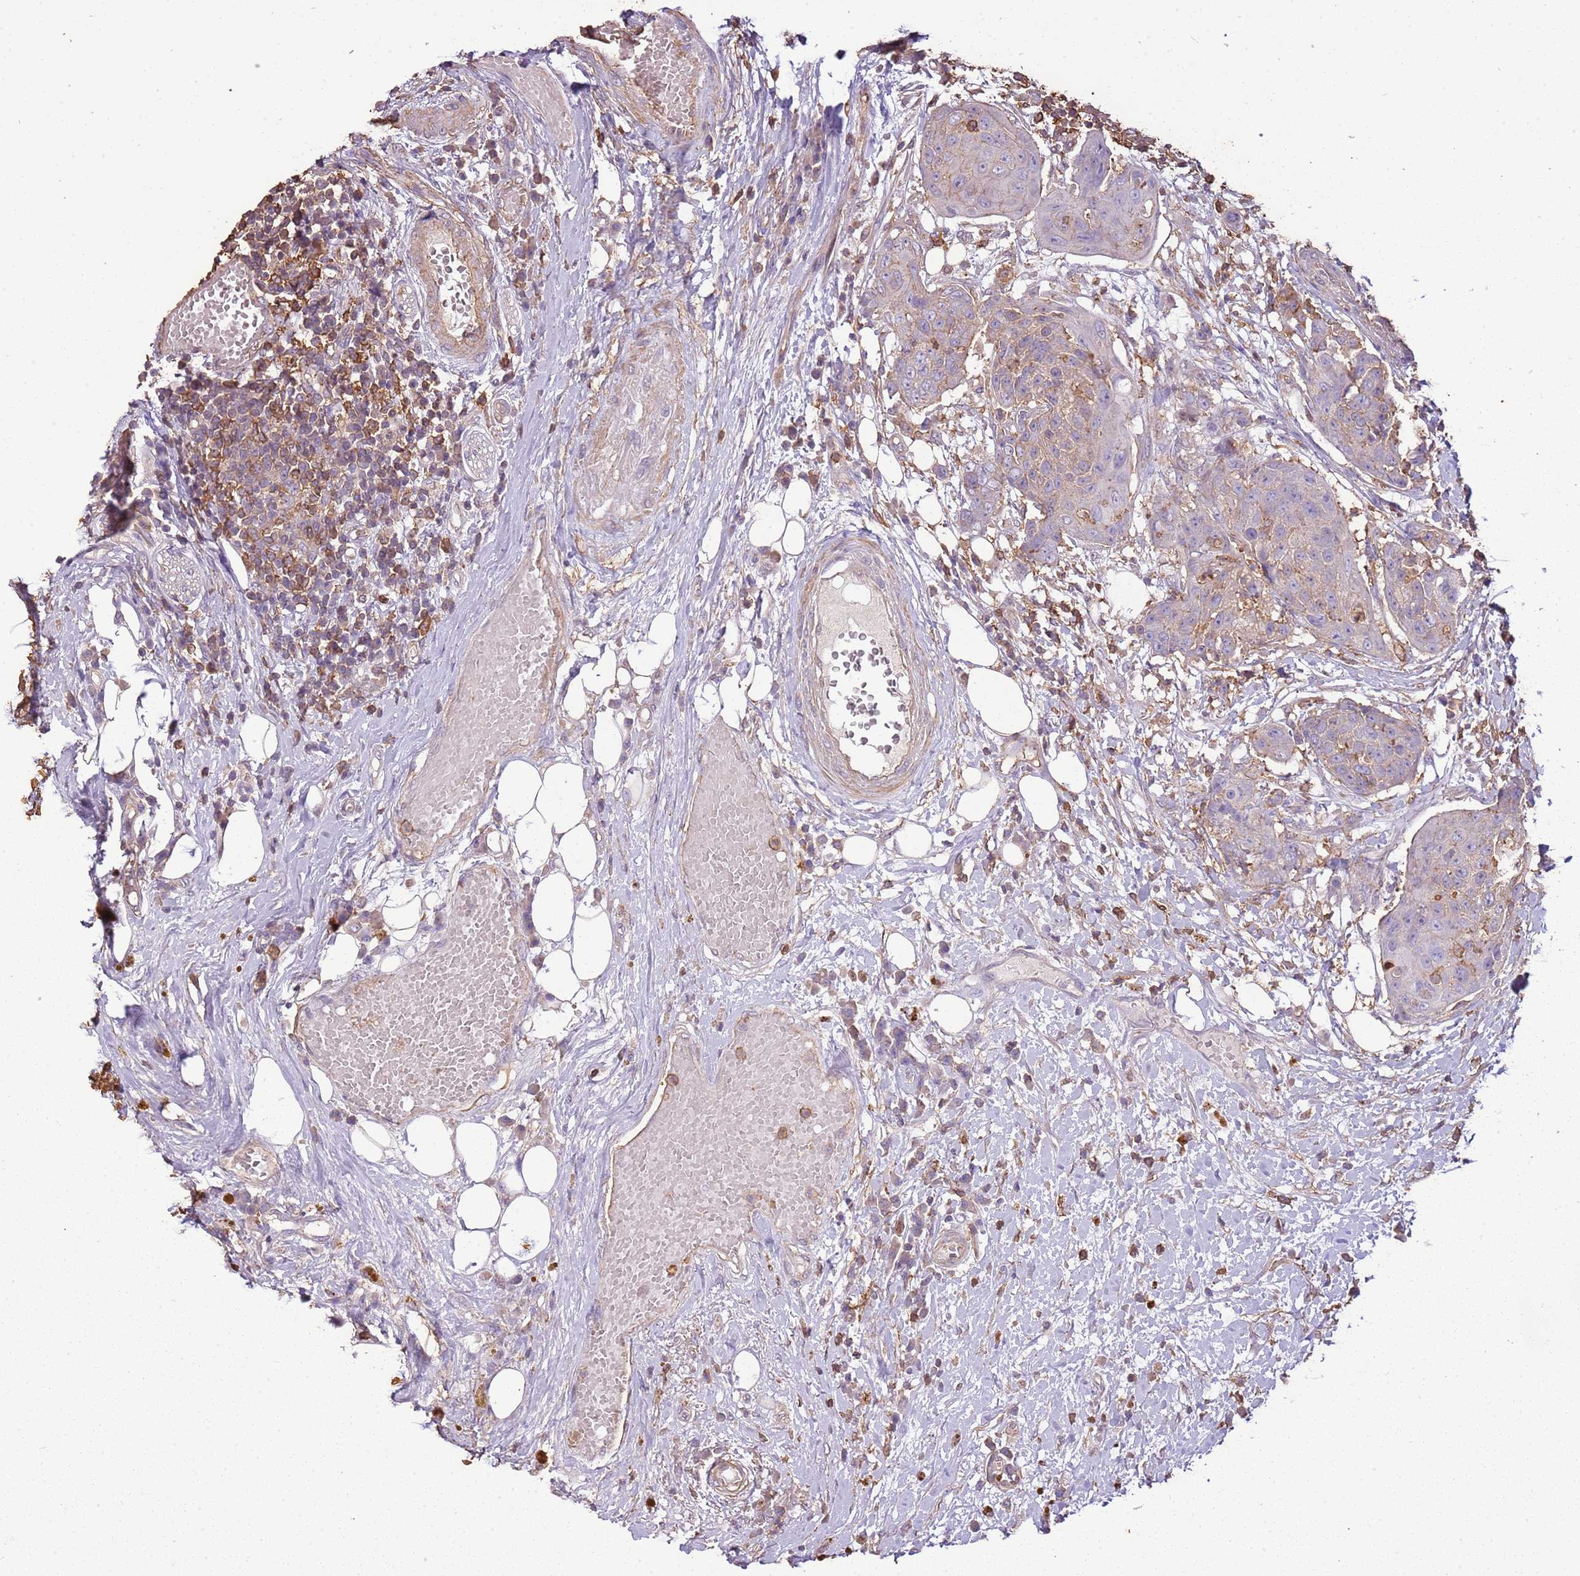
{"staining": {"intensity": "weak", "quantity": "<25%", "location": "cytoplasmic/membranous"}, "tissue": "urothelial cancer", "cell_type": "Tumor cells", "image_type": "cancer", "snomed": [{"axis": "morphology", "description": "Urothelial carcinoma, High grade"}, {"axis": "topography", "description": "Urinary bladder"}], "caption": "Urothelial cancer stained for a protein using IHC demonstrates no expression tumor cells.", "gene": "ARL10", "patient": {"sex": "female", "age": 63}}